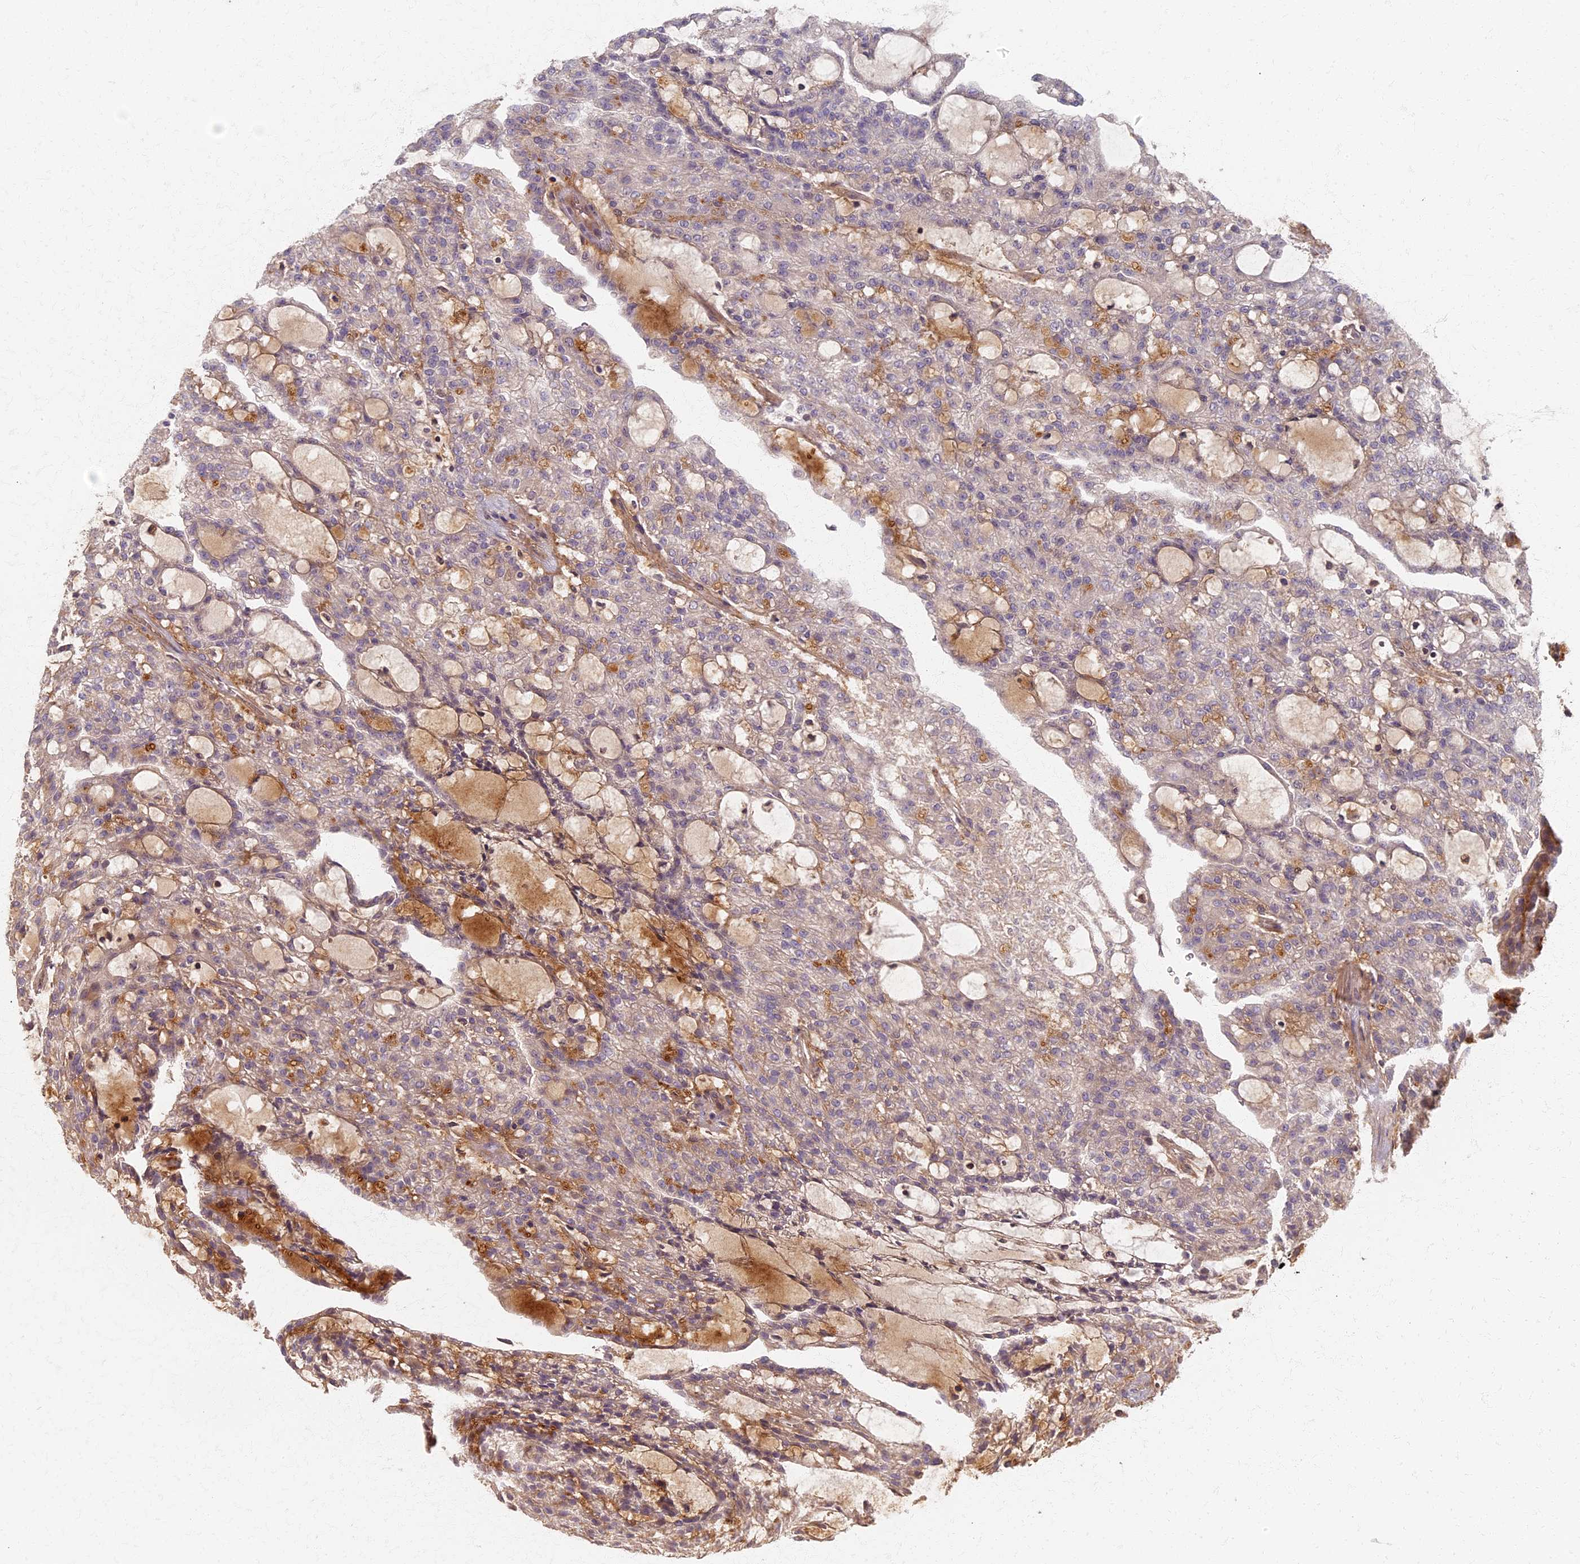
{"staining": {"intensity": "moderate", "quantity": "25%-75%", "location": "cytoplasmic/membranous"}, "tissue": "renal cancer", "cell_type": "Tumor cells", "image_type": "cancer", "snomed": [{"axis": "morphology", "description": "Adenocarcinoma, NOS"}, {"axis": "topography", "description": "Kidney"}], "caption": "Immunohistochemical staining of human renal adenocarcinoma exhibits moderate cytoplasmic/membranous protein expression in about 25%-75% of tumor cells. (DAB = brown stain, brightfield microscopy at high magnification).", "gene": "AP4E1", "patient": {"sex": "male", "age": 63}}